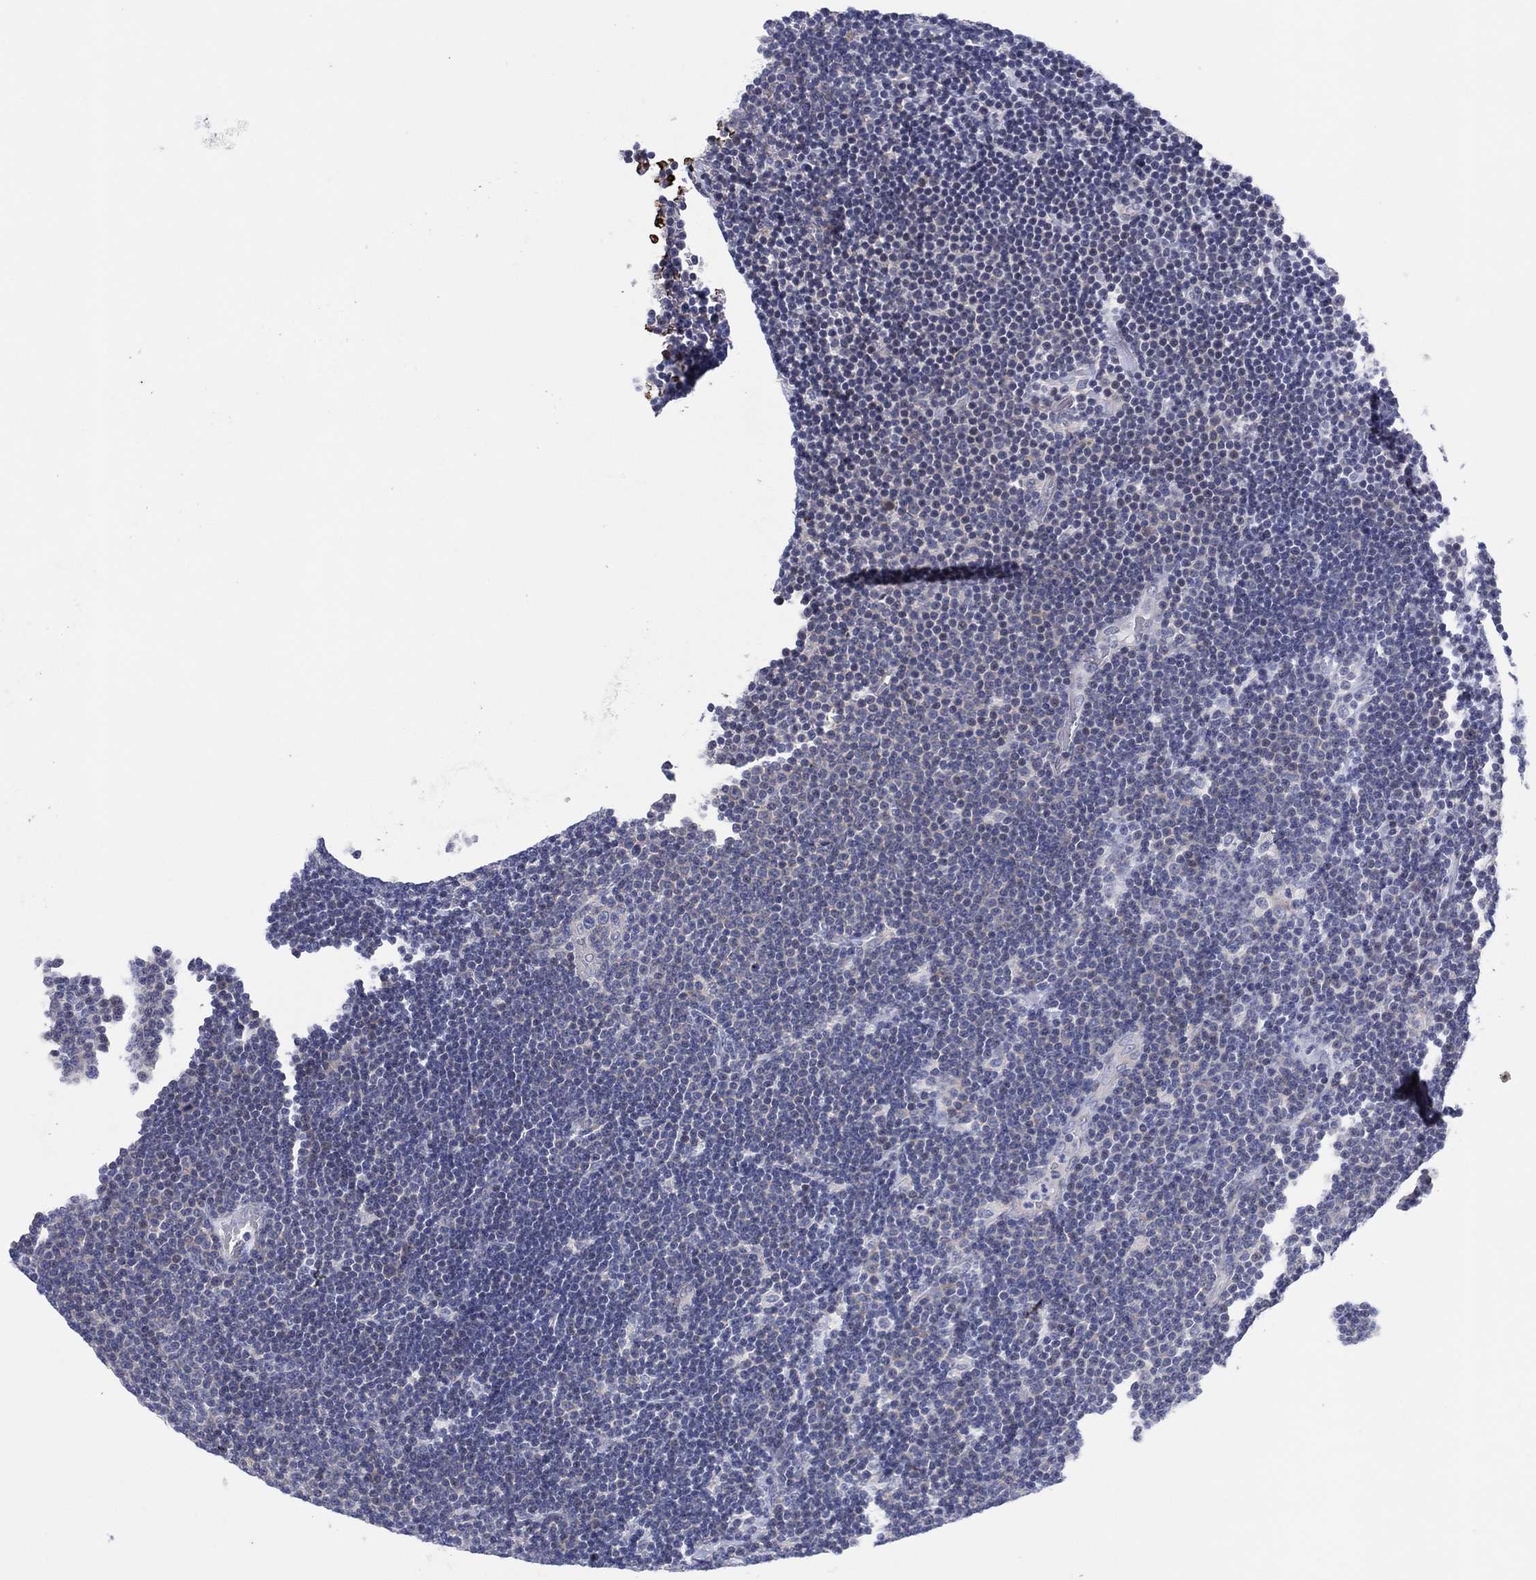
{"staining": {"intensity": "negative", "quantity": "none", "location": "none"}, "tissue": "lymphoma", "cell_type": "Tumor cells", "image_type": "cancer", "snomed": [{"axis": "morphology", "description": "Malignant lymphoma, non-Hodgkin's type, Low grade"}, {"axis": "topography", "description": "Brain"}], "caption": "A micrograph of low-grade malignant lymphoma, non-Hodgkin's type stained for a protein reveals no brown staining in tumor cells.", "gene": "HEATR4", "patient": {"sex": "female", "age": 66}}